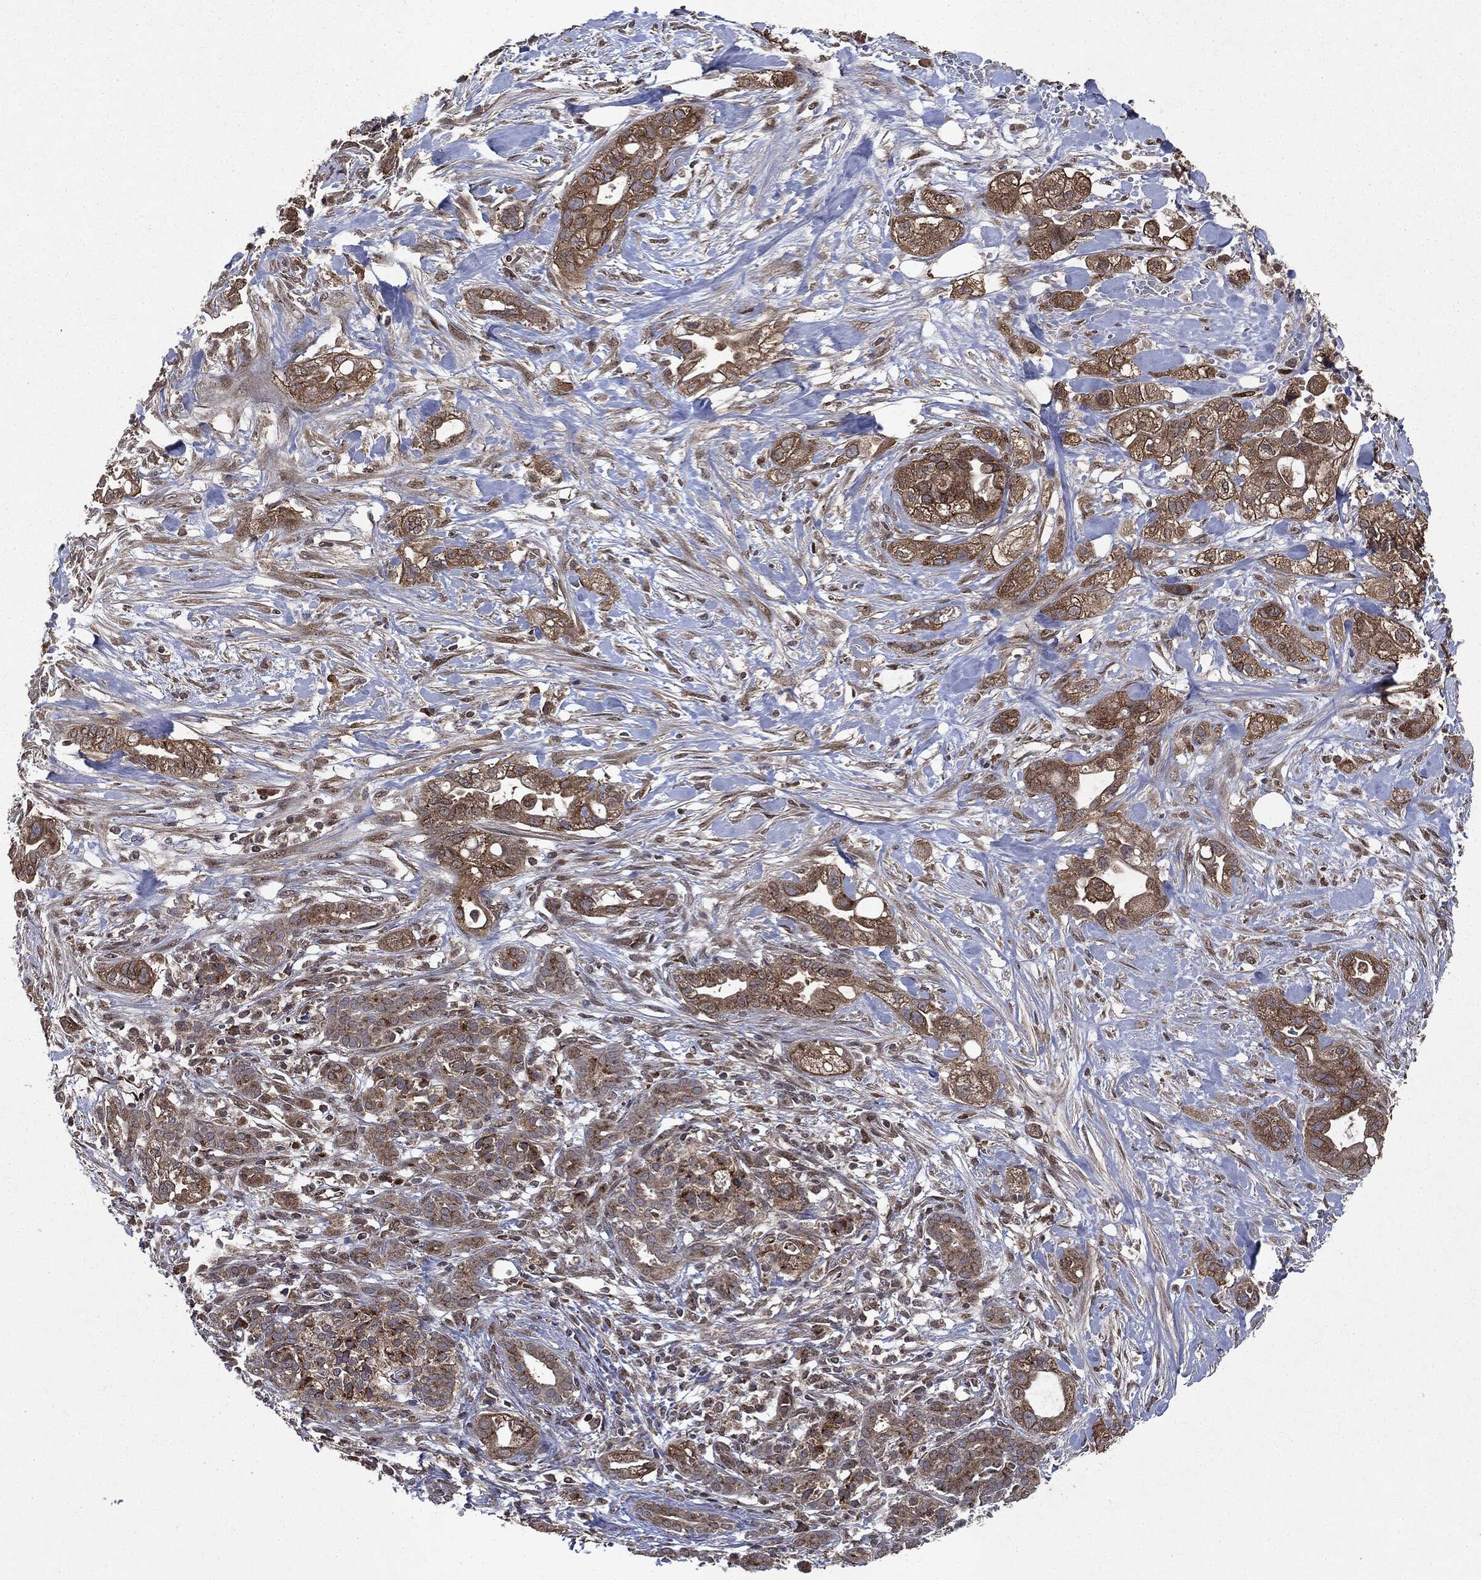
{"staining": {"intensity": "strong", "quantity": ">75%", "location": "cytoplasmic/membranous"}, "tissue": "pancreatic cancer", "cell_type": "Tumor cells", "image_type": "cancer", "snomed": [{"axis": "morphology", "description": "Adenocarcinoma, NOS"}, {"axis": "topography", "description": "Pancreas"}], "caption": "A histopathology image of pancreatic adenocarcinoma stained for a protein demonstrates strong cytoplasmic/membranous brown staining in tumor cells. (brown staining indicates protein expression, while blue staining denotes nuclei).", "gene": "PLPPR2", "patient": {"sex": "male", "age": 44}}